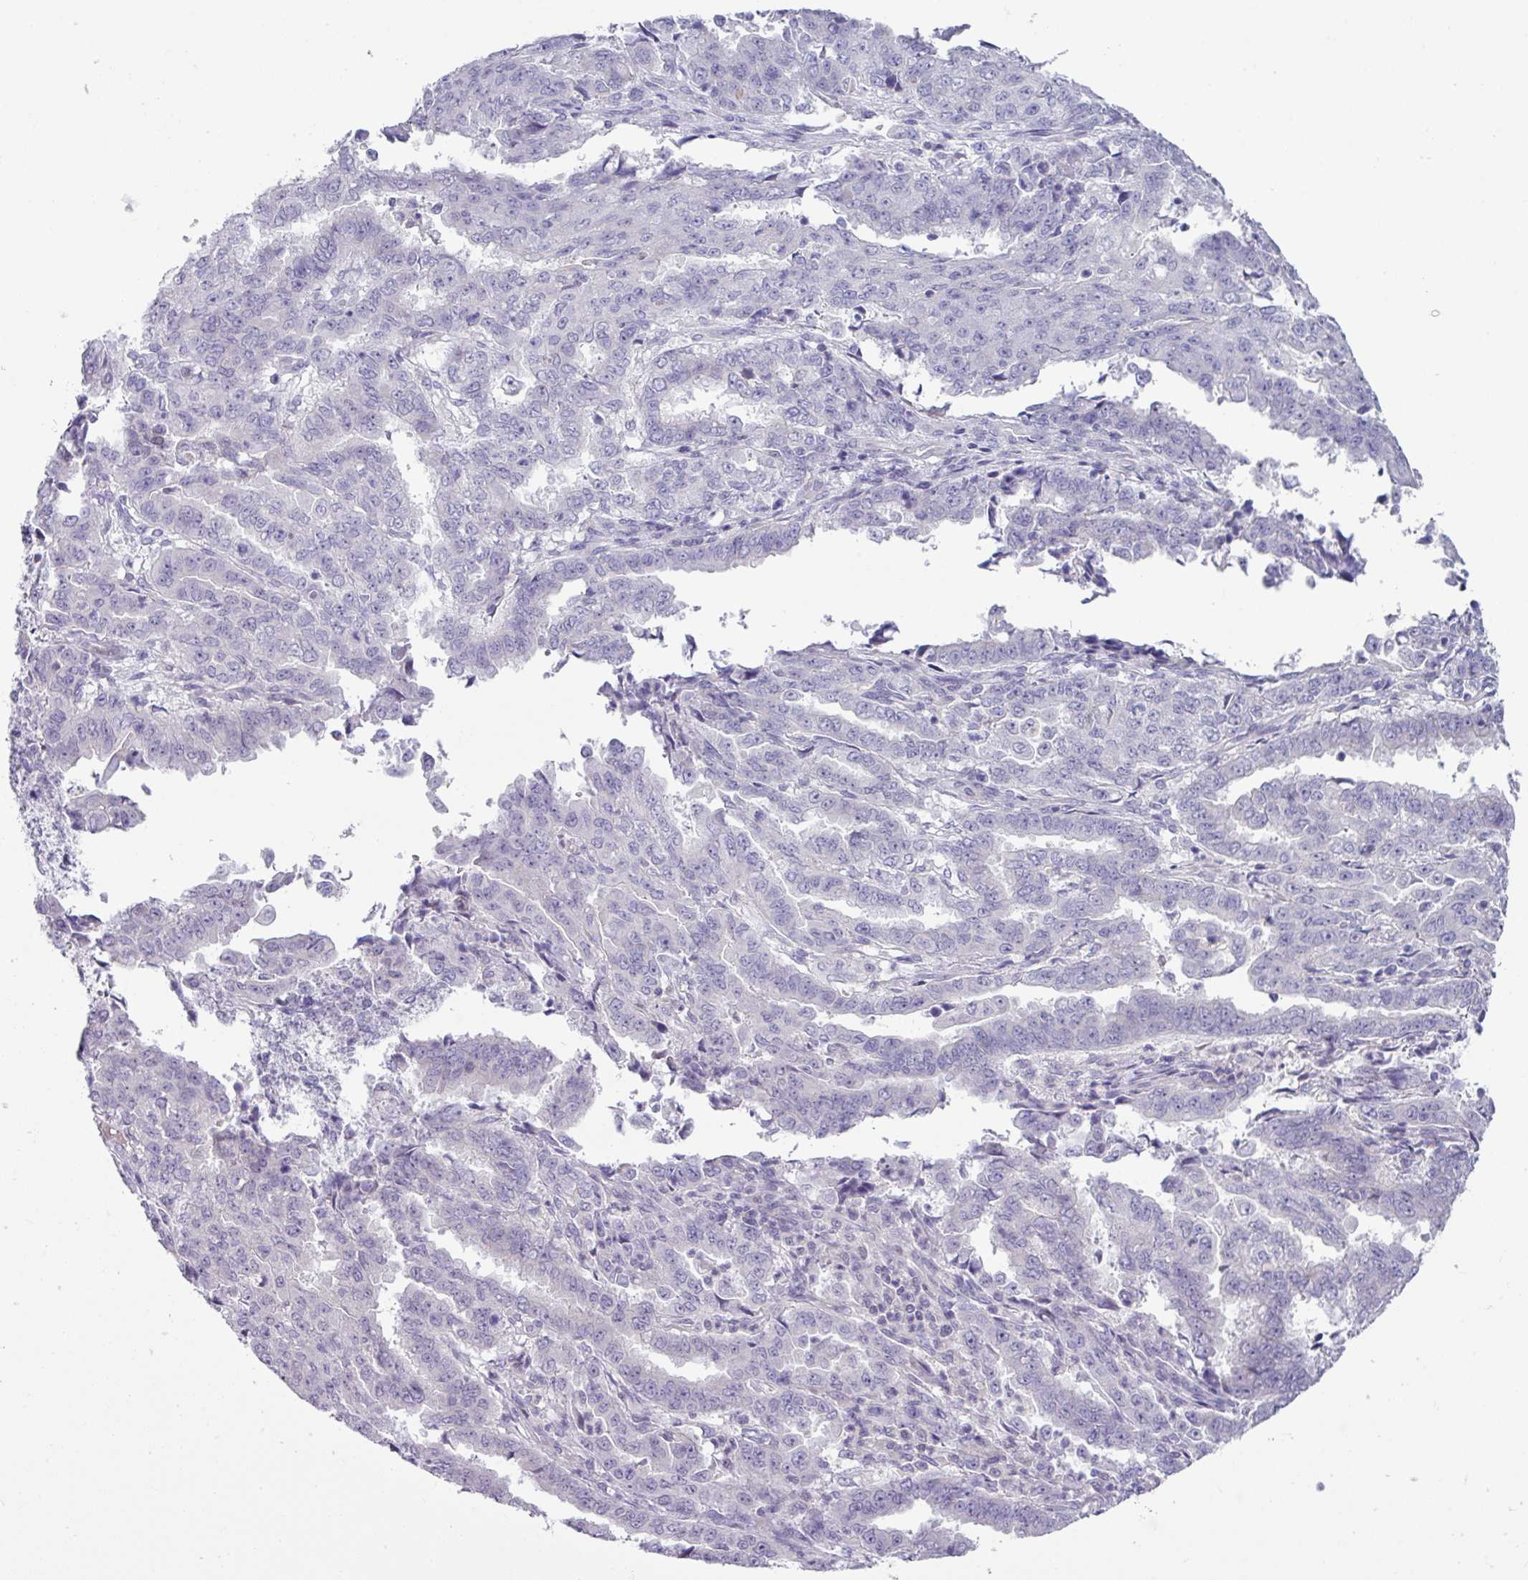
{"staining": {"intensity": "negative", "quantity": "none", "location": "none"}, "tissue": "endometrial cancer", "cell_type": "Tumor cells", "image_type": "cancer", "snomed": [{"axis": "morphology", "description": "Adenocarcinoma, NOS"}, {"axis": "topography", "description": "Endometrium"}], "caption": "Immunohistochemical staining of endometrial adenocarcinoma demonstrates no significant positivity in tumor cells.", "gene": "STAT5A", "patient": {"sex": "female", "age": 50}}